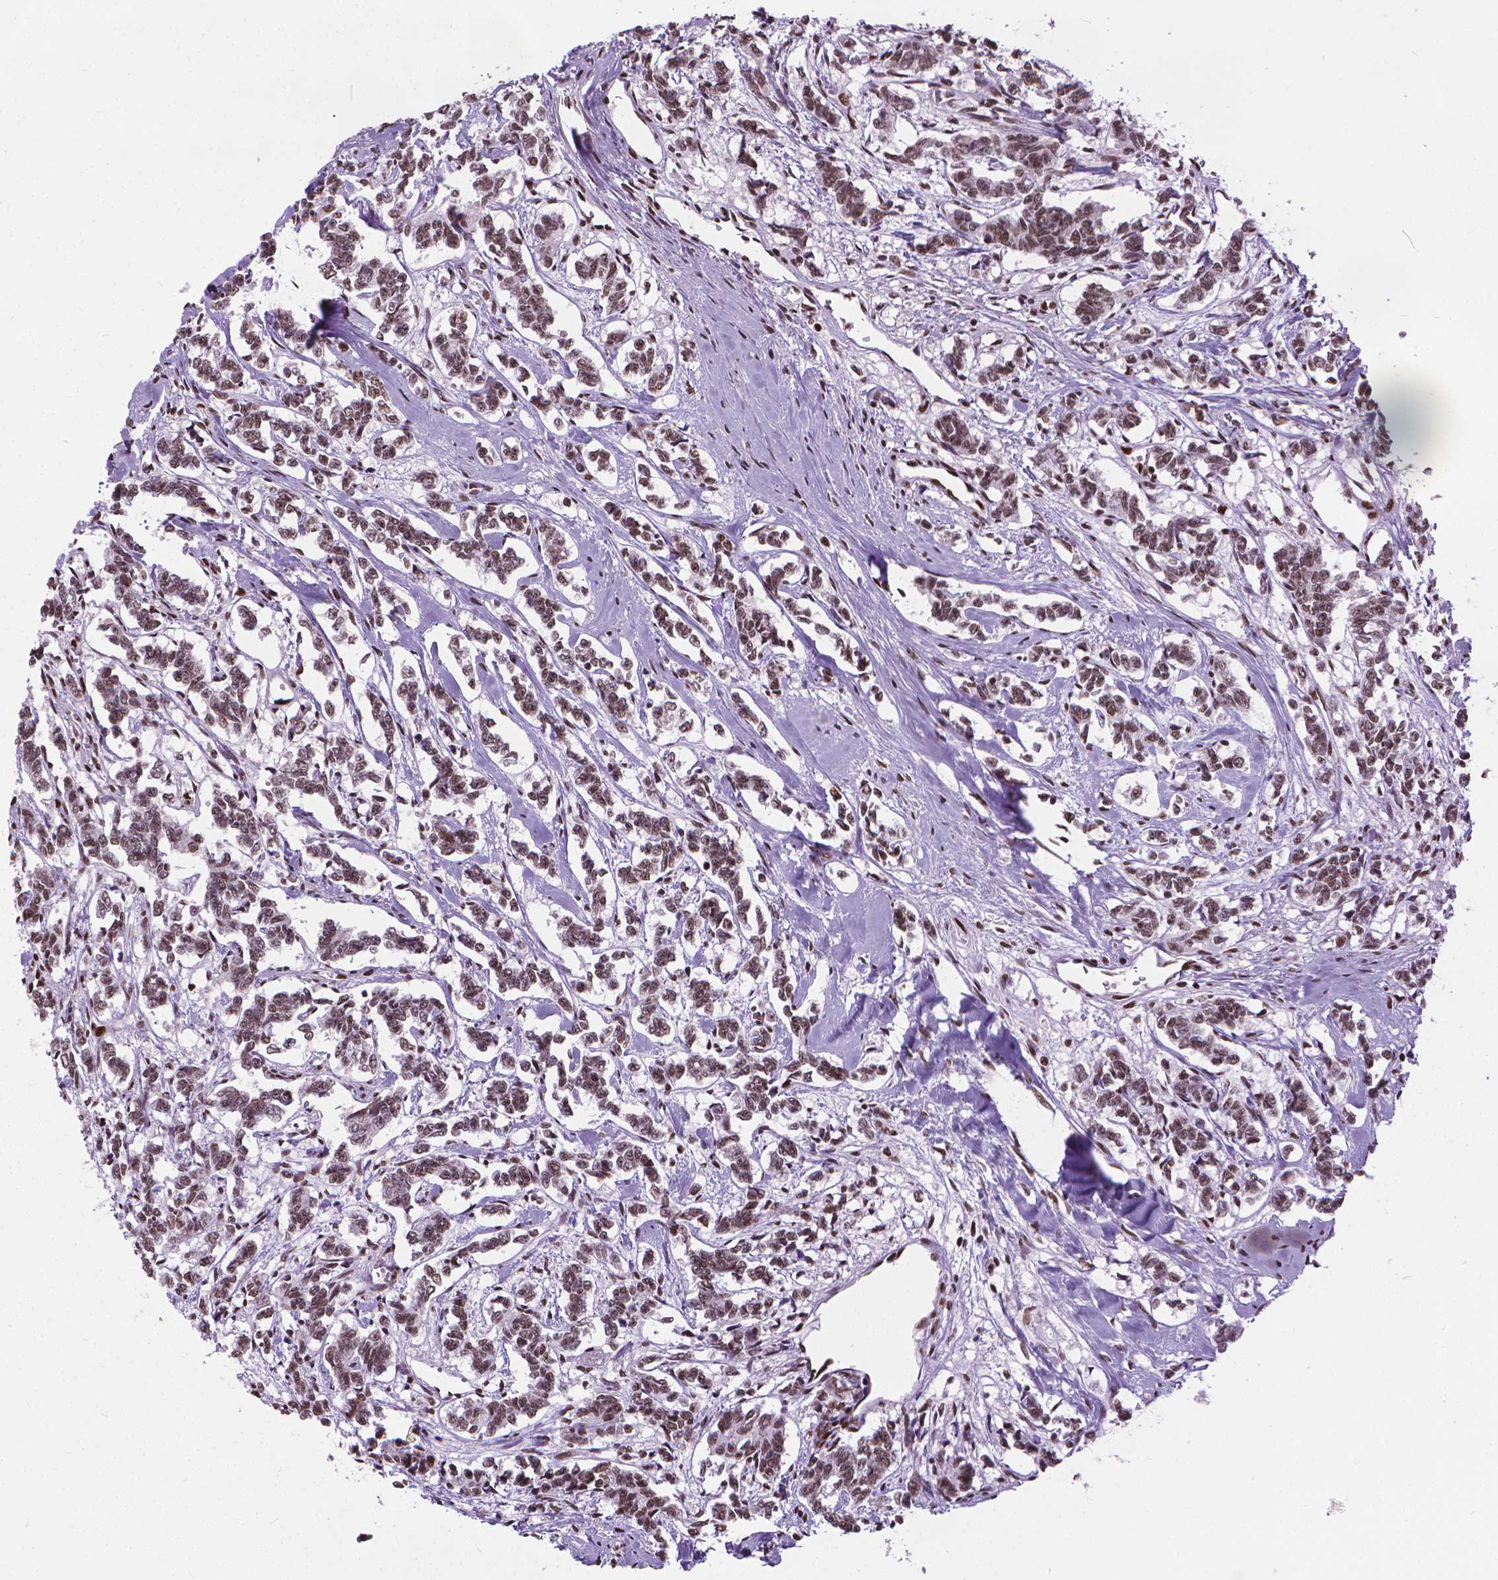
{"staining": {"intensity": "moderate", "quantity": ">75%", "location": "nuclear"}, "tissue": "carcinoid", "cell_type": "Tumor cells", "image_type": "cancer", "snomed": [{"axis": "morphology", "description": "Carcinoid, malignant, NOS"}, {"axis": "topography", "description": "Kidney"}], "caption": "Approximately >75% of tumor cells in carcinoid reveal moderate nuclear protein expression as visualized by brown immunohistochemical staining.", "gene": "AKAP8", "patient": {"sex": "female", "age": 41}}